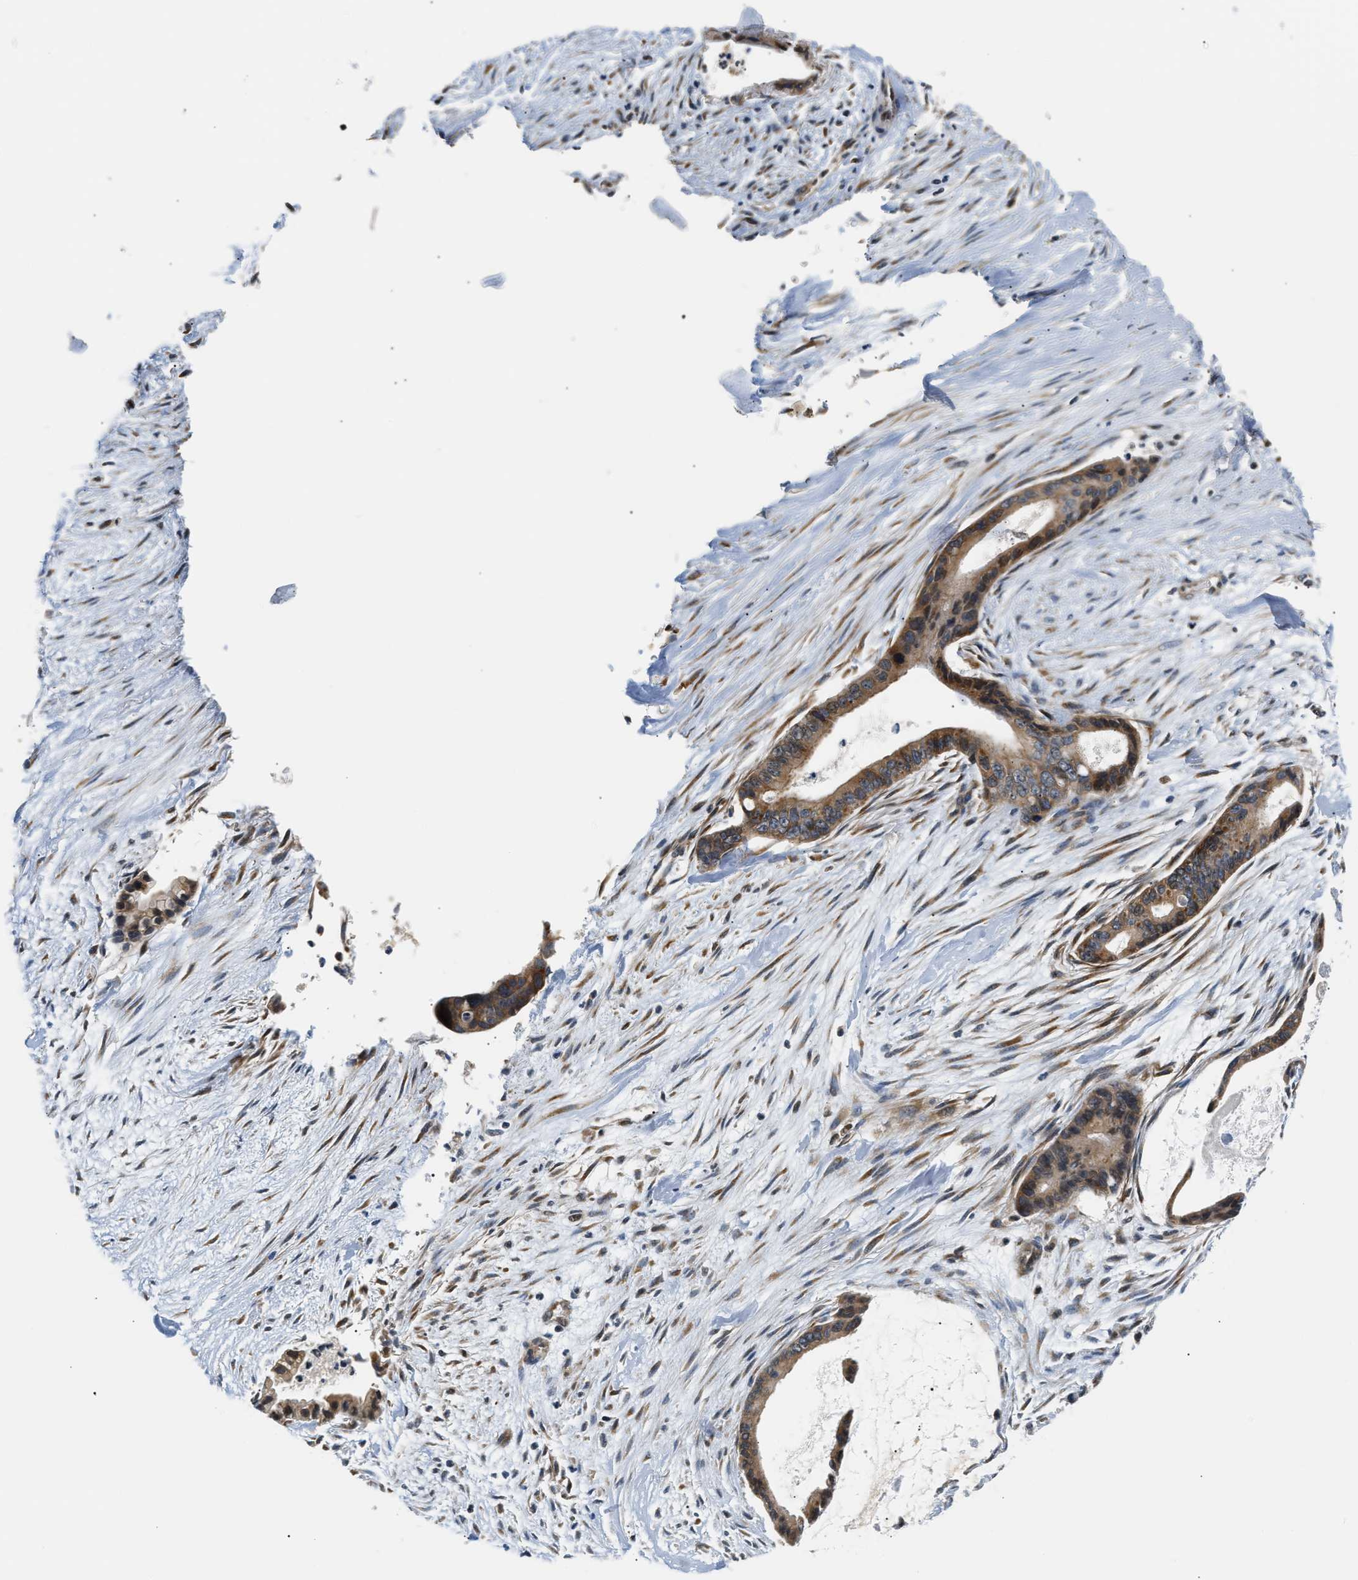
{"staining": {"intensity": "moderate", "quantity": ">75%", "location": "cytoplasmic/membranous"}, "tissue": "liver cancer", "cell_type": "Tumor cells", "image_type": "cancer", "snomed": [{"axis": "morphology", "description": "Cholangiocarcinoma"}, {"axis": "topography", "description": "Liver"}], "caption": "Protein expression analysis of human liver cancer reveals moderate cytoplasmic/membranous staining in approximately >75% of tumor cells.", "gene": "TNIP2", "patient": {"sex": "female", "age": 55}}